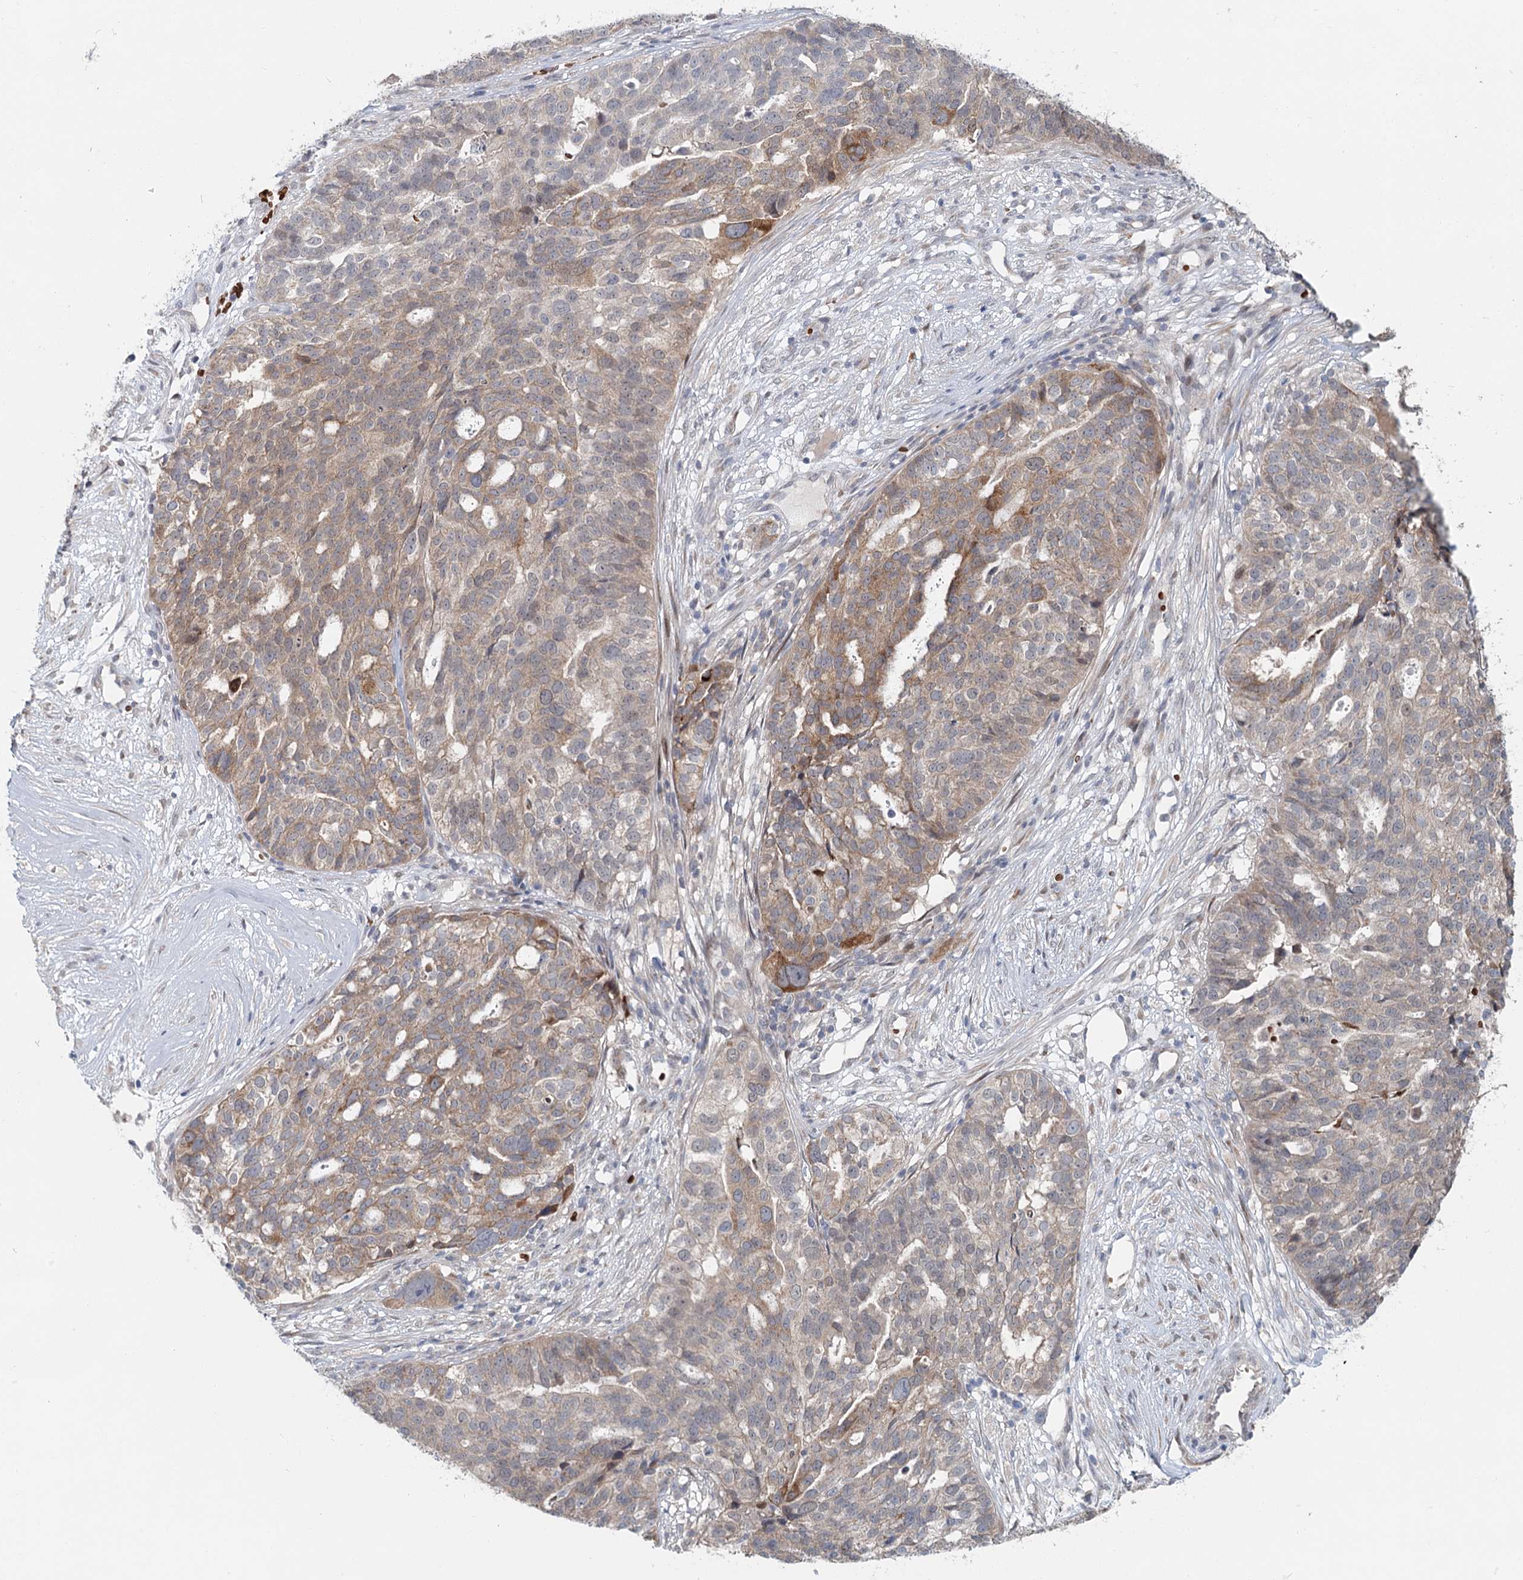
{"staining": {"intensity": "weak", "quantity": ">75%", "location": "cytoplasmic/membranous"}, "tissue": "ovarian cancer", "cell_type": "Tumor cells", "image_type": "cancer", "snomed": [{"axis": "morphology", "description": "Cystadenocarcinoma, serous, NOS"}, {"axis": "topography", "description": "Ovary"}], "caption": "A low amount of weak cytoplasmic/membranous expression is present in approximately >75% of tumor cells in ovarian serous cystadenocarcinoma tissue.", "gene": "ADK", "patient": {"sex": "female", "age": 59}}